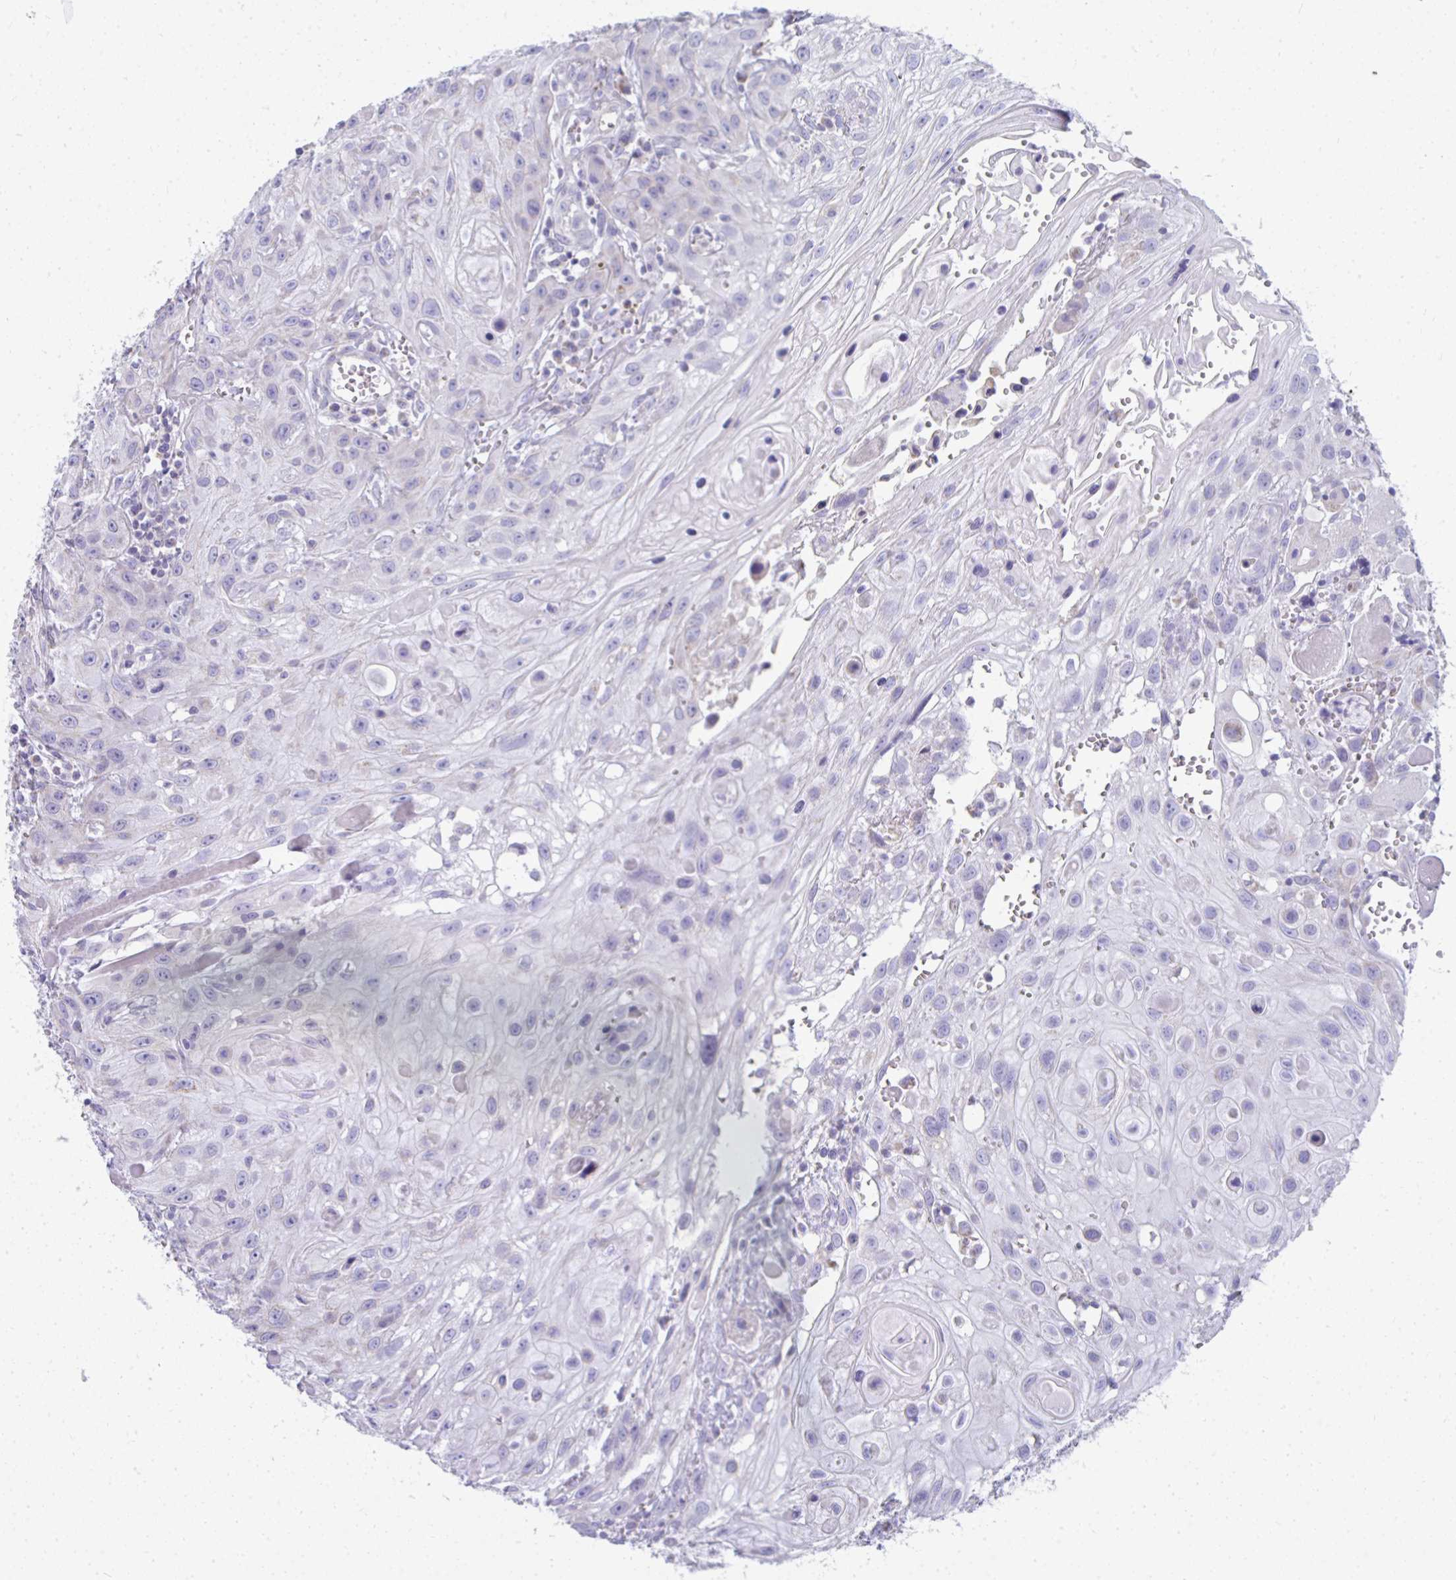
{"staining": {"intensity": "negative", "quantity": "none", "location": "none"}, "tissue": "head and neck cancer", "cell_type": "Tumor cells", "image_type": "cancer", "snomed": [{"axis": "morphology", "description": "Squamous cell carcinoma, NOS"}, {"axis": "topography", "description": "Oral tissue"}, {"axis": "topography", "description": "Head-Neck"}], "caption": "This is a micrograph of IHC staining of head and neck squamous cell carcinoma, which shows no positivity in tumor cells.", "gene": "SLC6A1", "patient": {"sex": "male", "age": 58}}